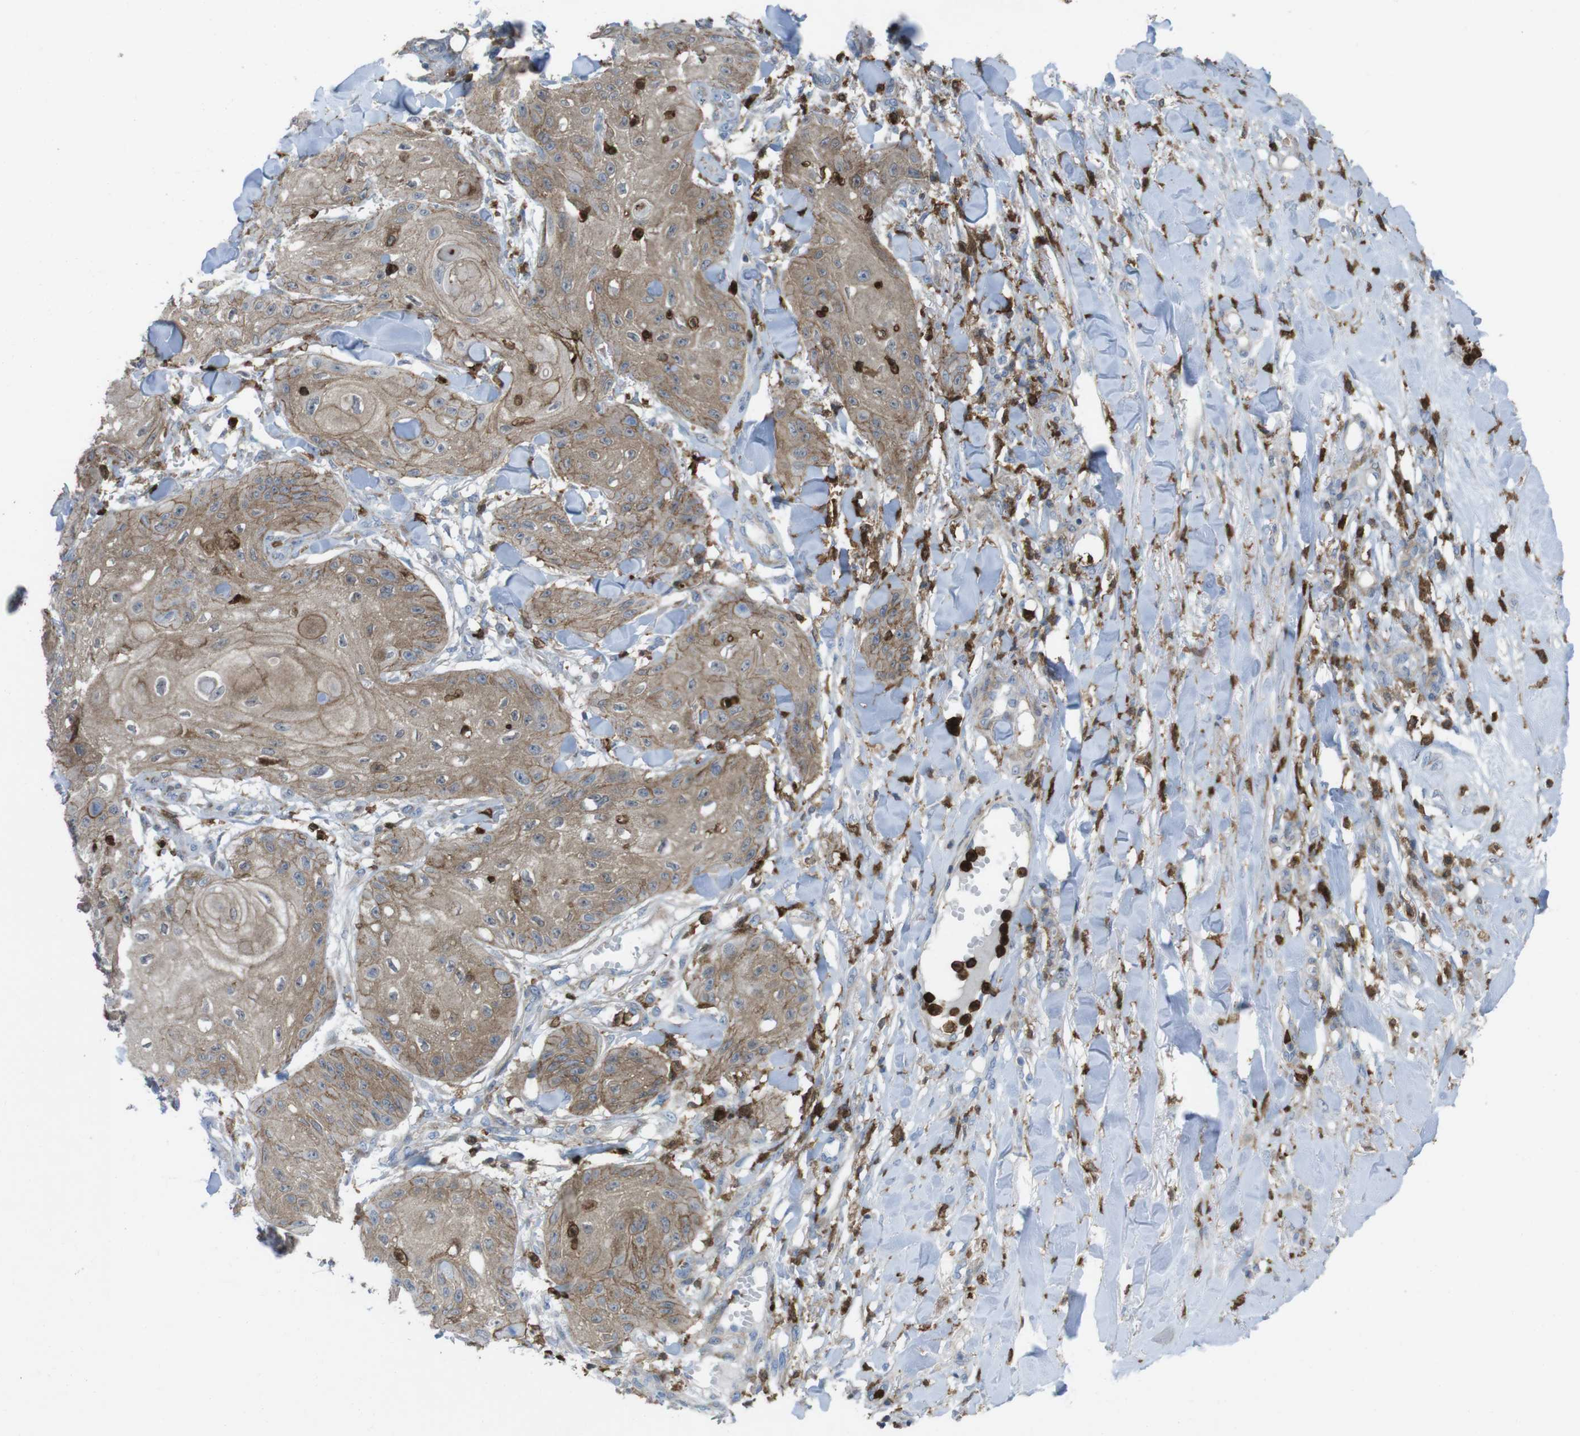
{"staining": {"intensity": "moderate", "quantity": ">75%", "location": "cytoplasmic/membranous"}, "tissue": "skin cancer", "cell_type": "Tumor cells", "image_type": "cancer", "snomed": [{"axis": "morphology", "description": "Squamous cell carcinoma, NOS"}, {"axis": "topography", "description": "Skin"}], "caption": "This is a photomicrograph of immunohistochemistry staining of skin cancer, which shows moderate staining in the cytoplasmic/membranous of tumor cells.", "gene": "PRKCD", "patient": {"sex": "male", "age": 74}}